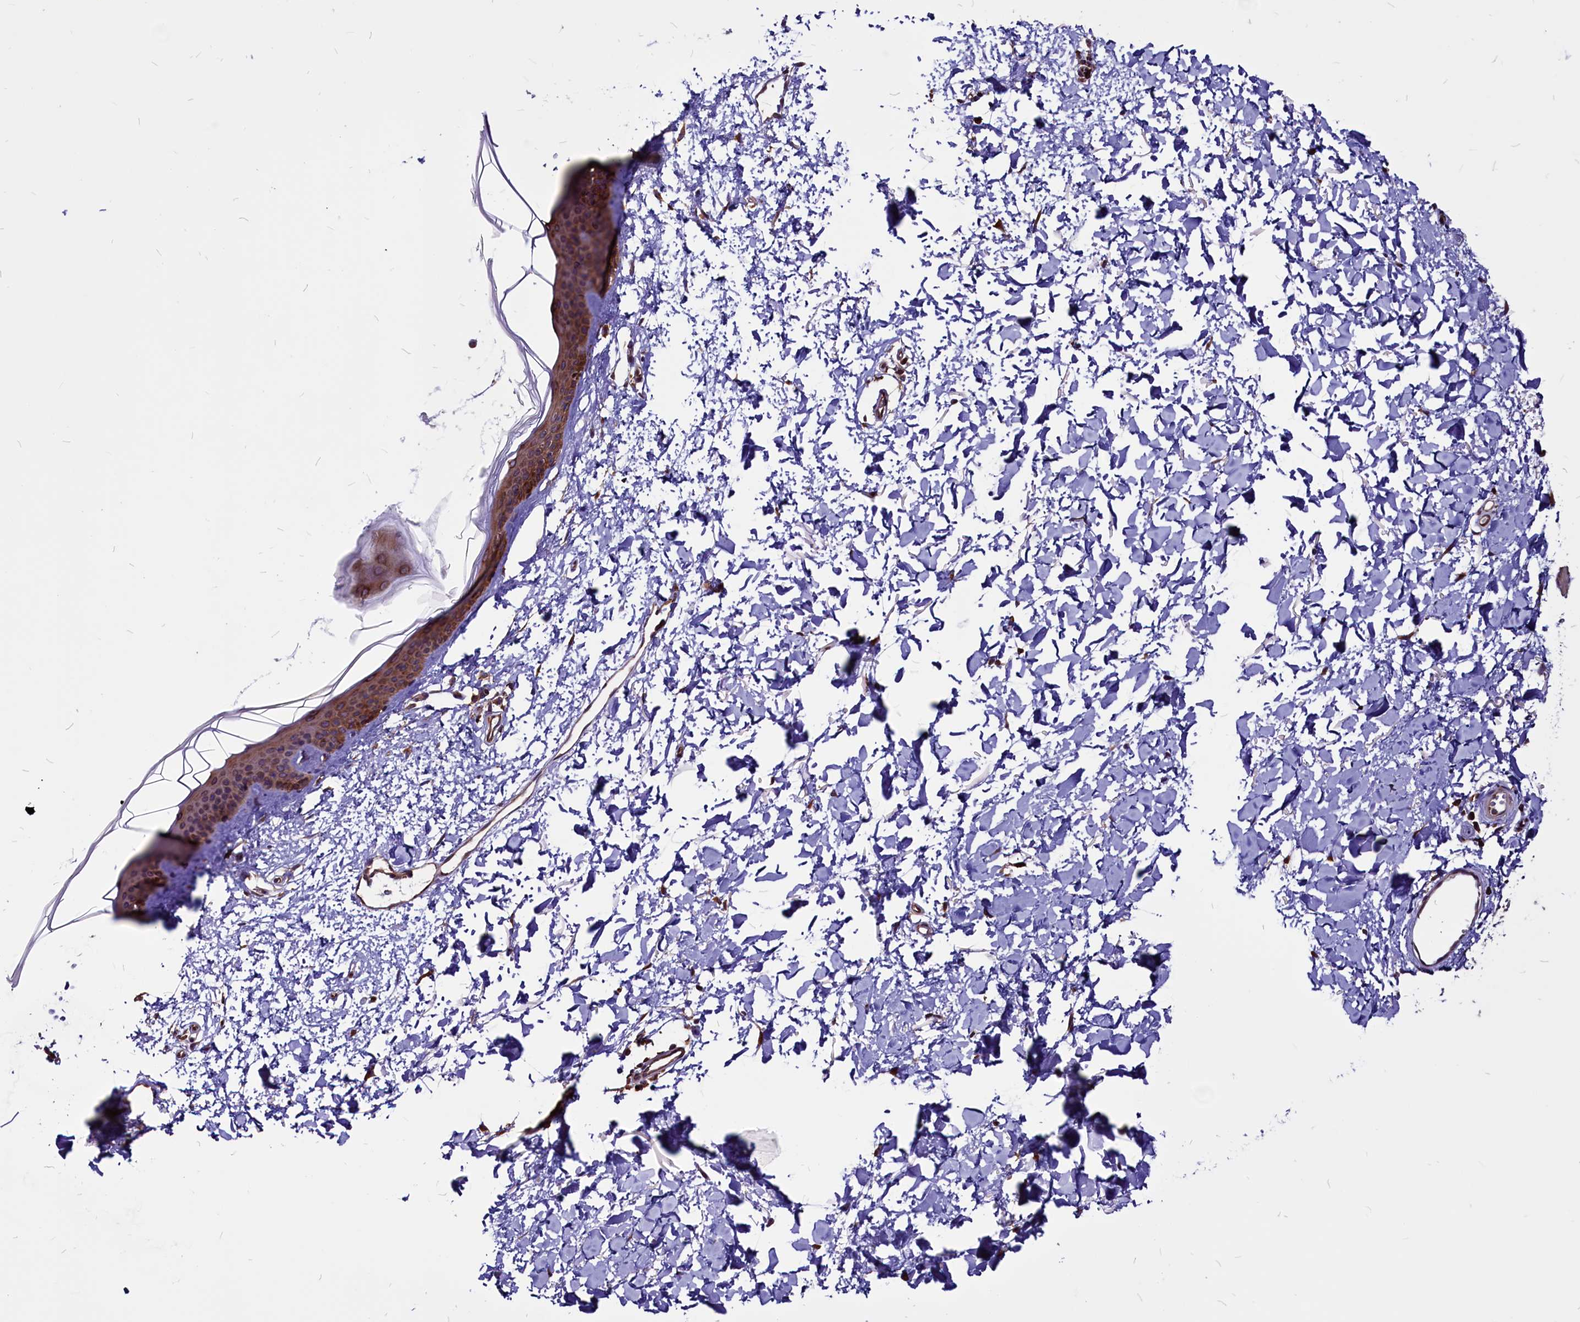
{"staining": {"intensity": "negative", "quantity": "none", "location": "none"}, "tissue": "skin", "cell_type": "Fibroblasts", "image_type": "normal", "snomed": [{"axis": "morphology", "description": "Normal tissue, NOS"}, {"axis": "topography", "description": "Skin"}], "caption": "Immunohistochemical staining of normal human skin exhibits no significant positivity in fibroblasts.", "gene": "EIF3G", "patient": {"sex": "female", "age": 58}}